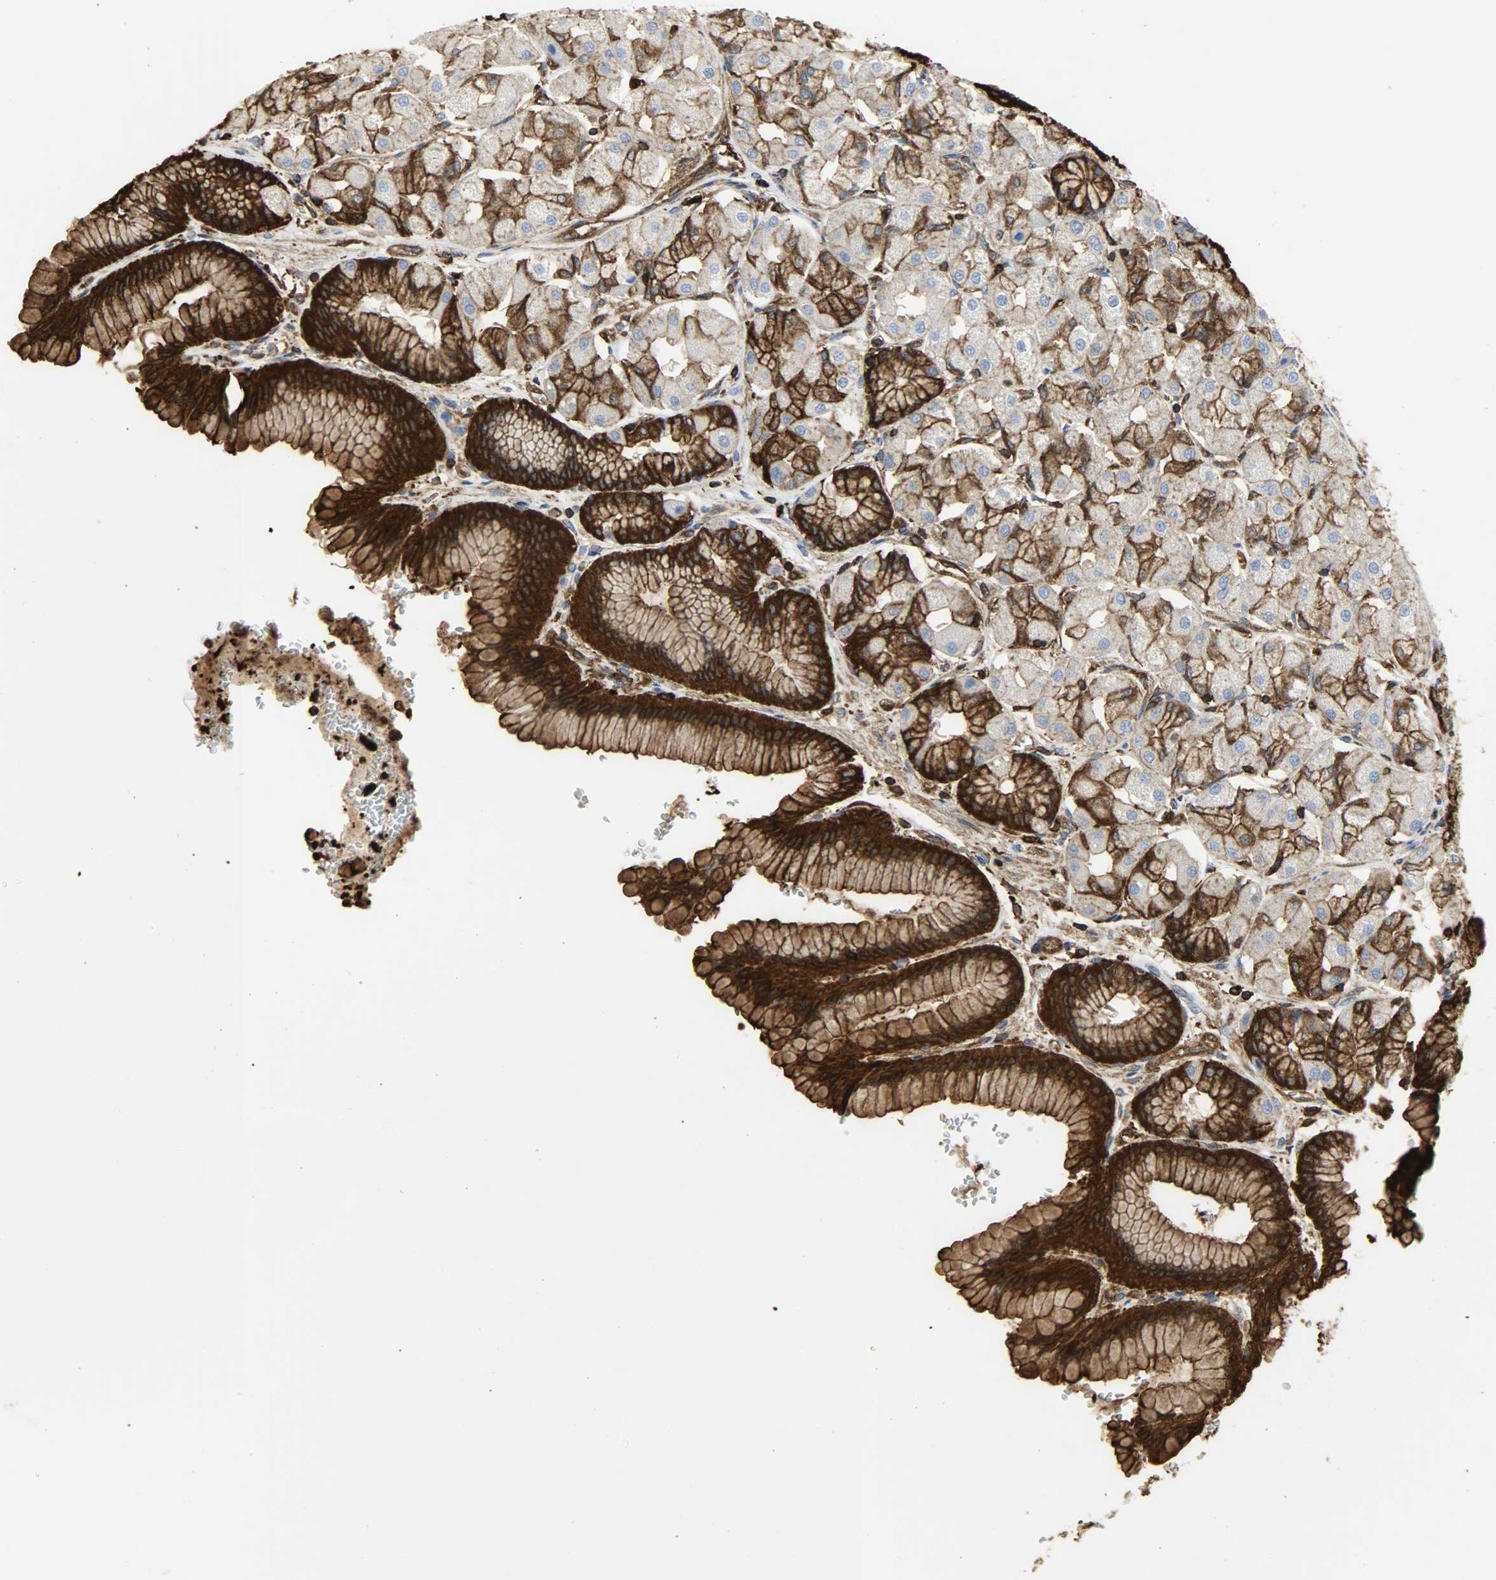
{"staining": {"intensity": "strong", "quantity": ">75%", "location": "cytoplasmic/membranous"}, "tissue": "stomach", "cell_type": "Glandular cells", "image_type": "normal", "snomed": [{"axis": "morphology", "description": "Normal tissue, NOS"}, {"axis": "morphology", "description": "Adenocarcinoma, NOS"}, {"axis": "topography", "description": "Stomach"}, {"axis": "topography", "description": "Stomach, lower"}], "caption": "Immunohistochemical staining of normal stomach displays high levels of strong cytoplasmic/membranous positivity in about >75% of glandular cells. (DAB (3,3'-diaminobenzidine) IHC with brightfield microscopy, high magnification).", "gene": "VASP", "patient": {"sex": "female", "age": 65}}